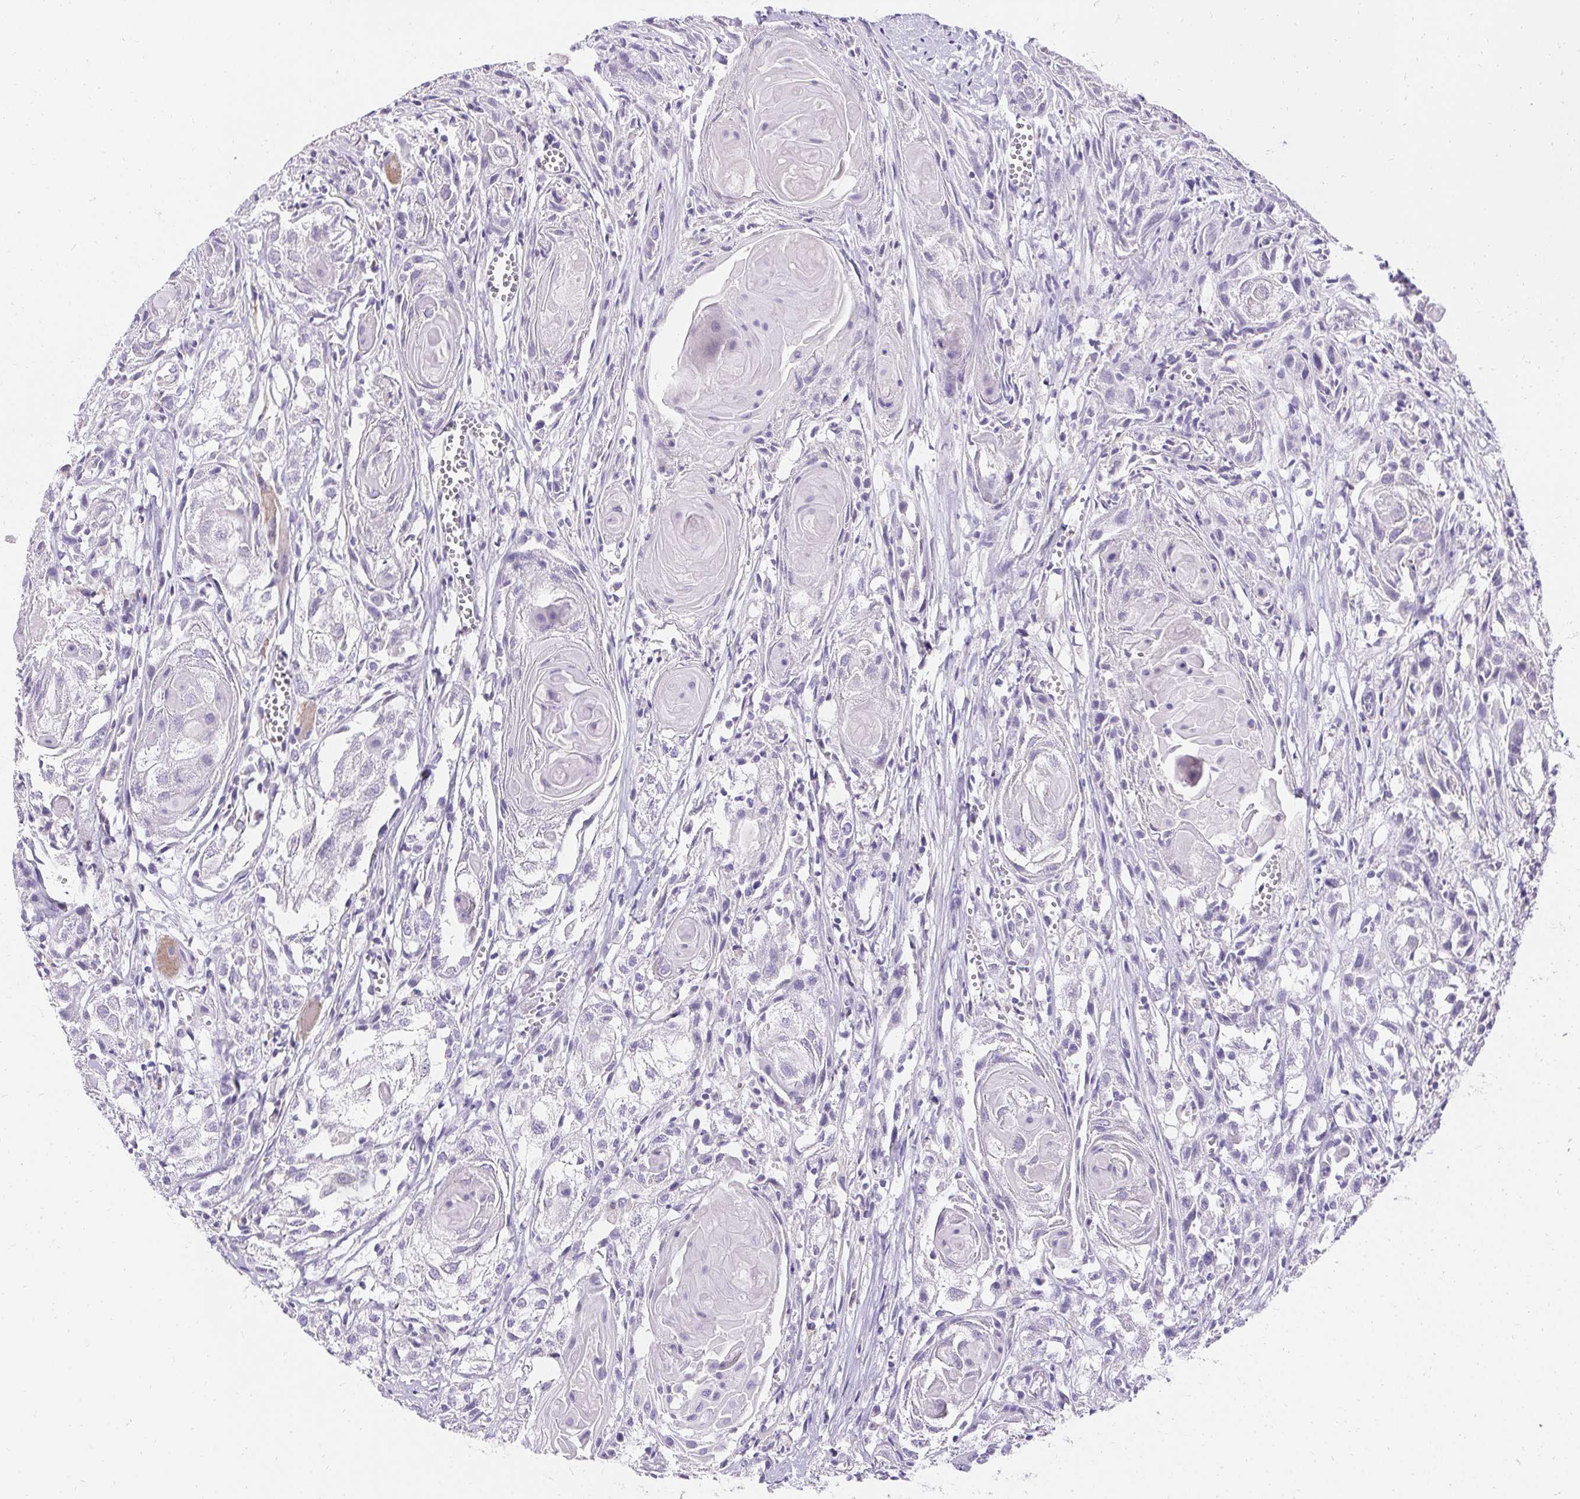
{"staining": {"intensity": "negative", "quantity": "none", "location": "none"}, "tissue": "head and neck cancer", "cell_type": "Tumor cells", "image_type": "cancer", "snomed": [{"axis": "morphology", "description": "Squamous cell carcinoma, NOS"}, {"axis": "topography", "description": "Head-Neck"}], "caption": "Tumor cells show no significant protein staining in squamous cell carcinoma (head and neck).", "gene": "ASGR2", "patient": {"sex": "female", "age": 80}}